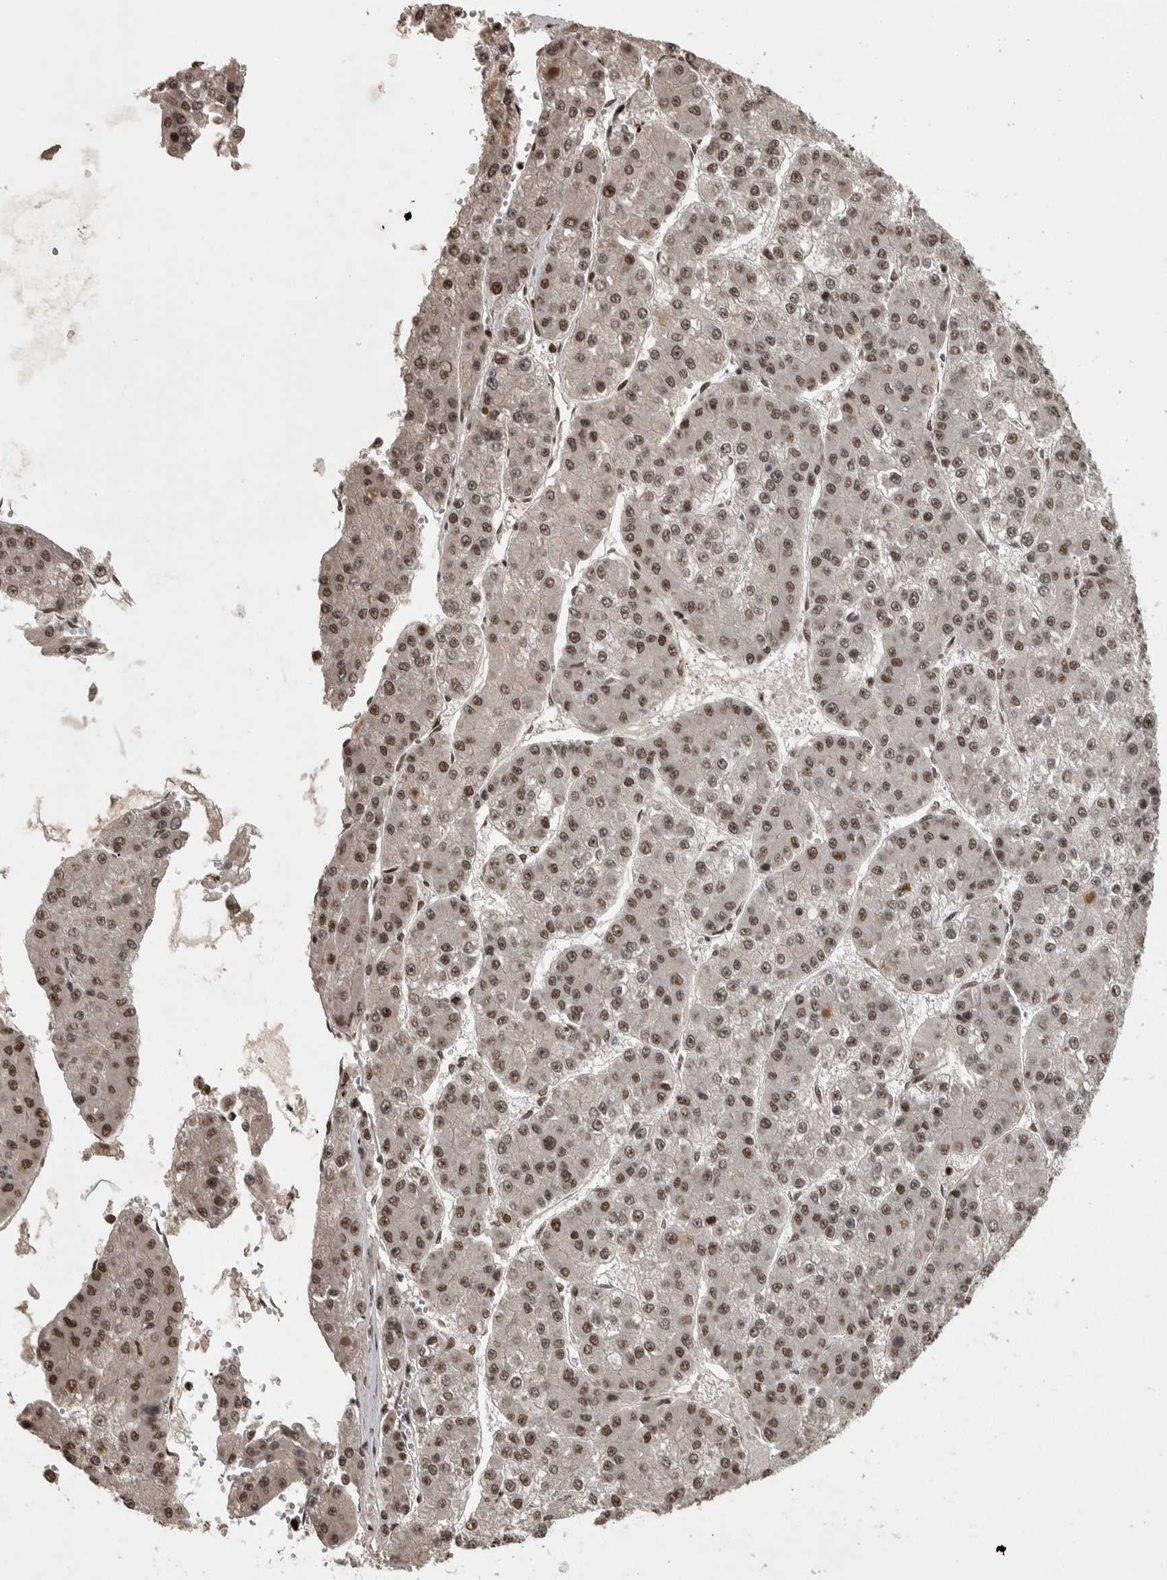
{"staining": {"intensity": "moderate", "quantity": ">75%", "location": "nuclear"}, "tissue": "liver cancer", "cell_type": "Tumor cells", "image_type": "cancer", "snomed": [{"axis": "morphology", "description": "Carcinoma, Hepatocellular, NOS"}, {"axis": "topography", "description": "Liver"}], "caption": "Protein analysis of liver cancer tissue reveals moderate nuclear positivity in approximately >75% of tumor cells.", "gene": "ZFHX4", "patient": {"sex": "female", "age": 73}}